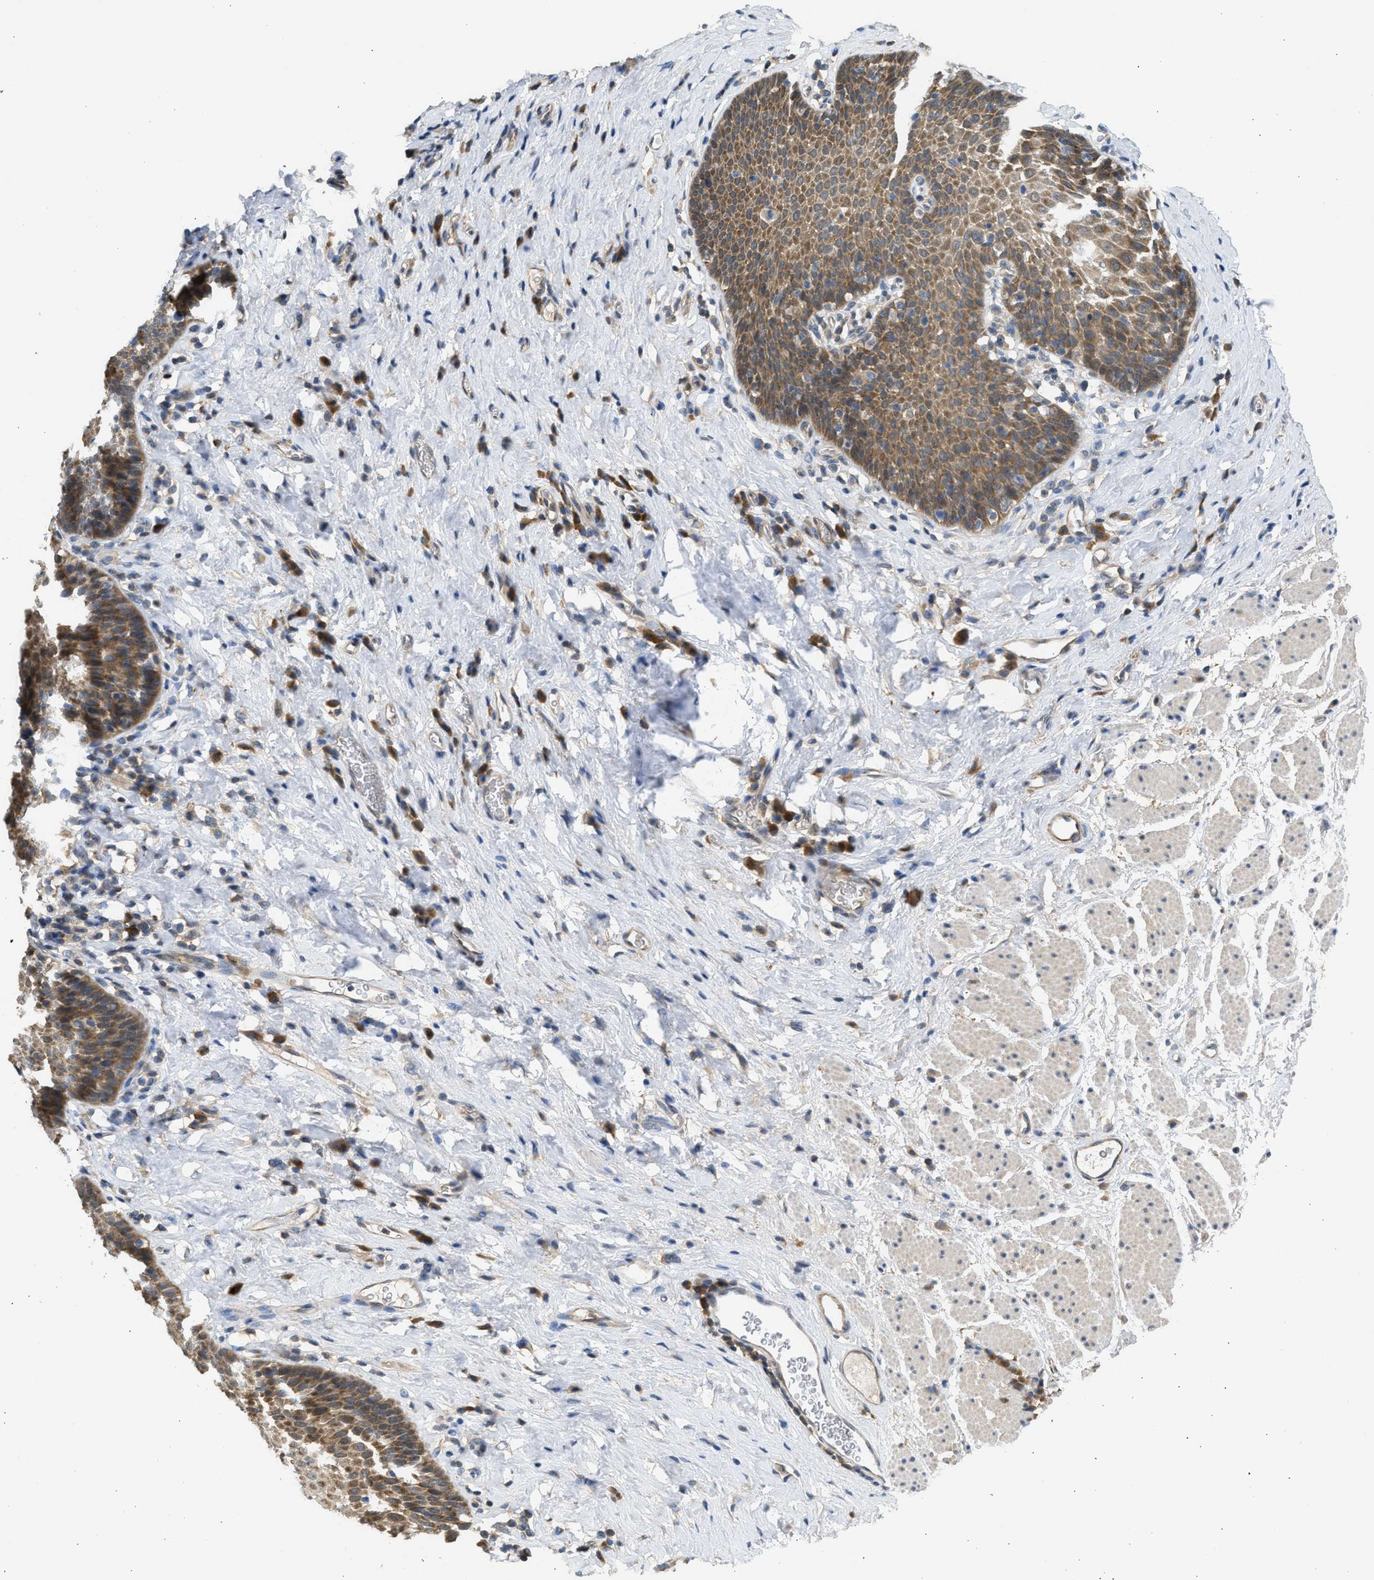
{"staining": {"intensity": "moderate", "quantity": ">75%", "location": "cytoplasmic/membranous"}, "tissue": "esophagus", "cell_type": "Squamous epithelial cells", "image_type": "normal", "snomed": [{"axis": "morphology", "description": "Normal tissue, NOS"}, {"axis": "topography", "description": "Esophagus"}], "caption": "About >75% of squamous epithelial cells in unremarkable human esophagus display moderate cytoplasmic/membranous protein staining as visualized by brown immunohistochemical staining.", "gene": "MAPK7", "patient": {"sex": "female", "age": 61}}